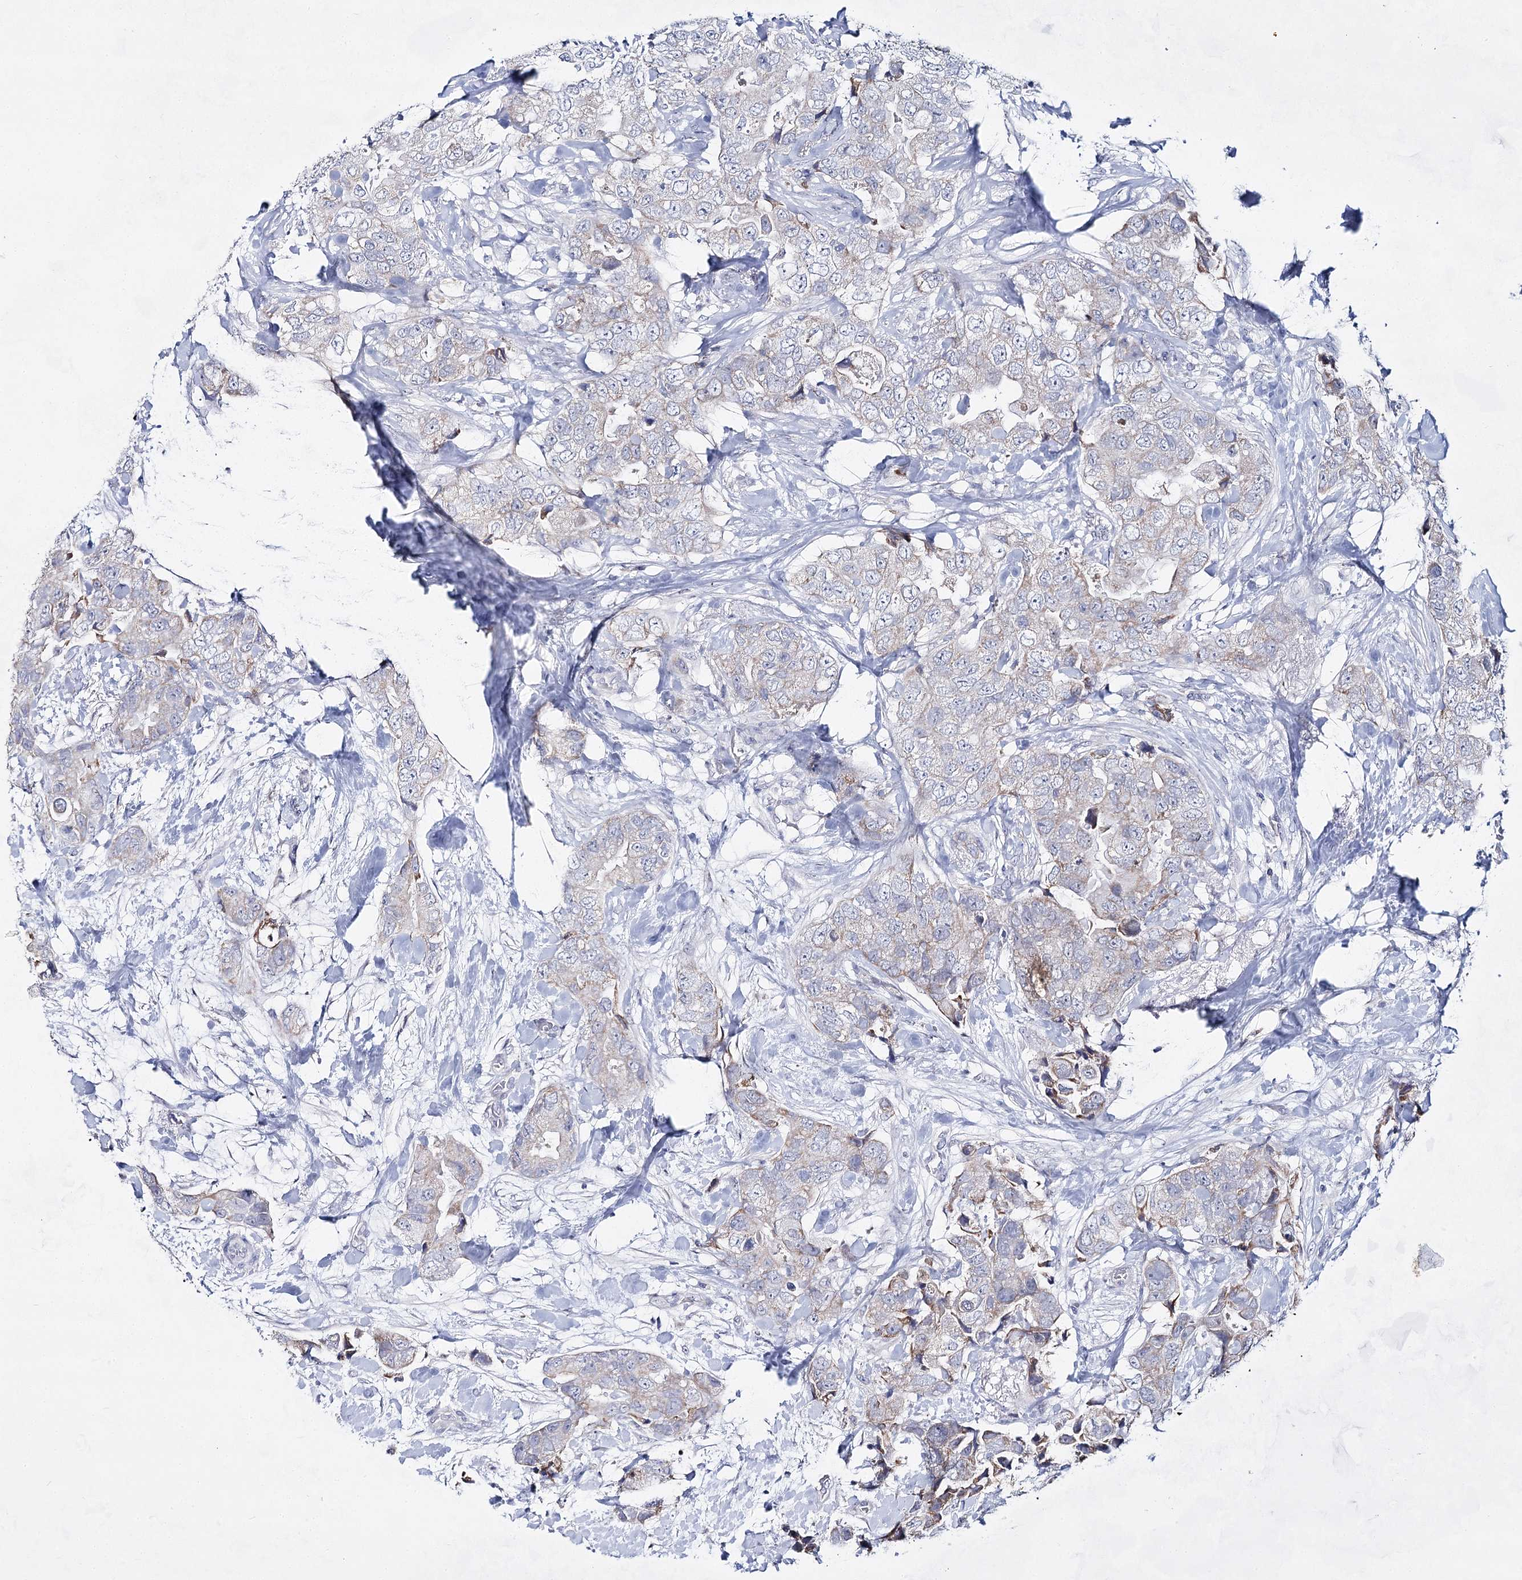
{"staining": {"intensity": "weak", "quantity": "<25%", "location": "cytoplasmic/membranous"}, "tissue": "breast cancer", "cell_type": "Tumor cells", "image_type": "cancer", "snomed": [{"axis": "morphology", "description": "Duct carcinoma"}, {"axis": "topography", "description": "Breast"}], "caption": "Immunohistochemistry of human invasive ductal carcinoma (breast) displays no expression in tumor cells. Brightfield microscopy of immunohistochemistry stained with DAB (brown) and hematoxylin (blue), captured at high magnification.", "gene": "BPHL", "patient": {"sex": "female", "age": 62}}